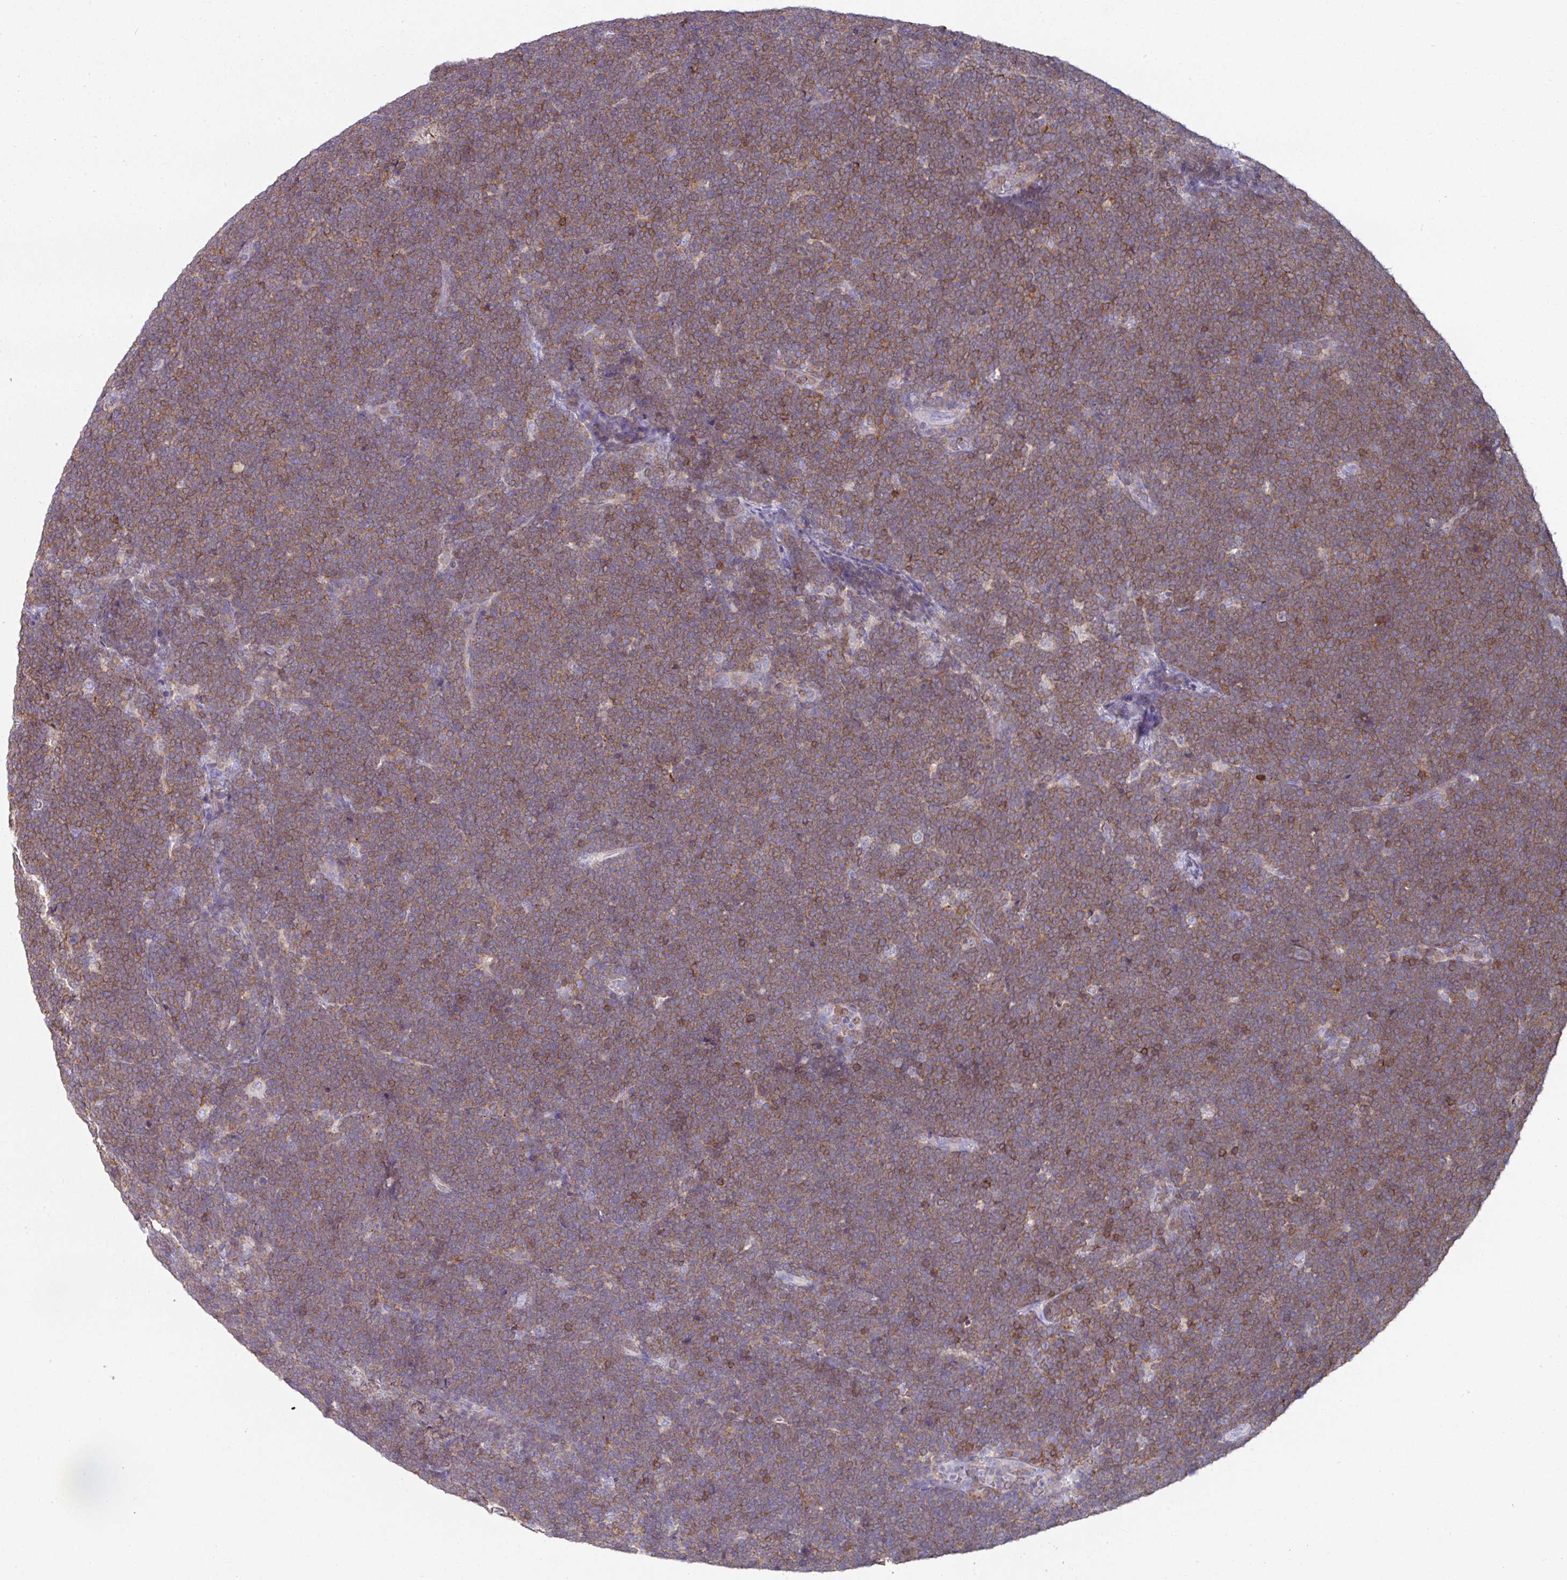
{"staining": {"intensity": "moderate", "quantity": ">75%", "location": "cytoplasmic/membranous"}, "tissue": "lymphoma", "cell_type": "Tumor cells", "image_type": "cancer", "snomed": [{"axis": "morphology", "description": "Malignant lymphoma, non-Hodgkin's type, High grade"}, {"axis": "topography", "description": "Lymph node"}], "caption": "This histopathology image reveals lymphoma stained with IHC to label a protein in brown. The cytoplasmic/membranous of tumor cells show moderate positivity for the protein. Nuclei are counter-stained blue.", "gene": "CD3G", "patient": {"sex": "male", "age": 13}}